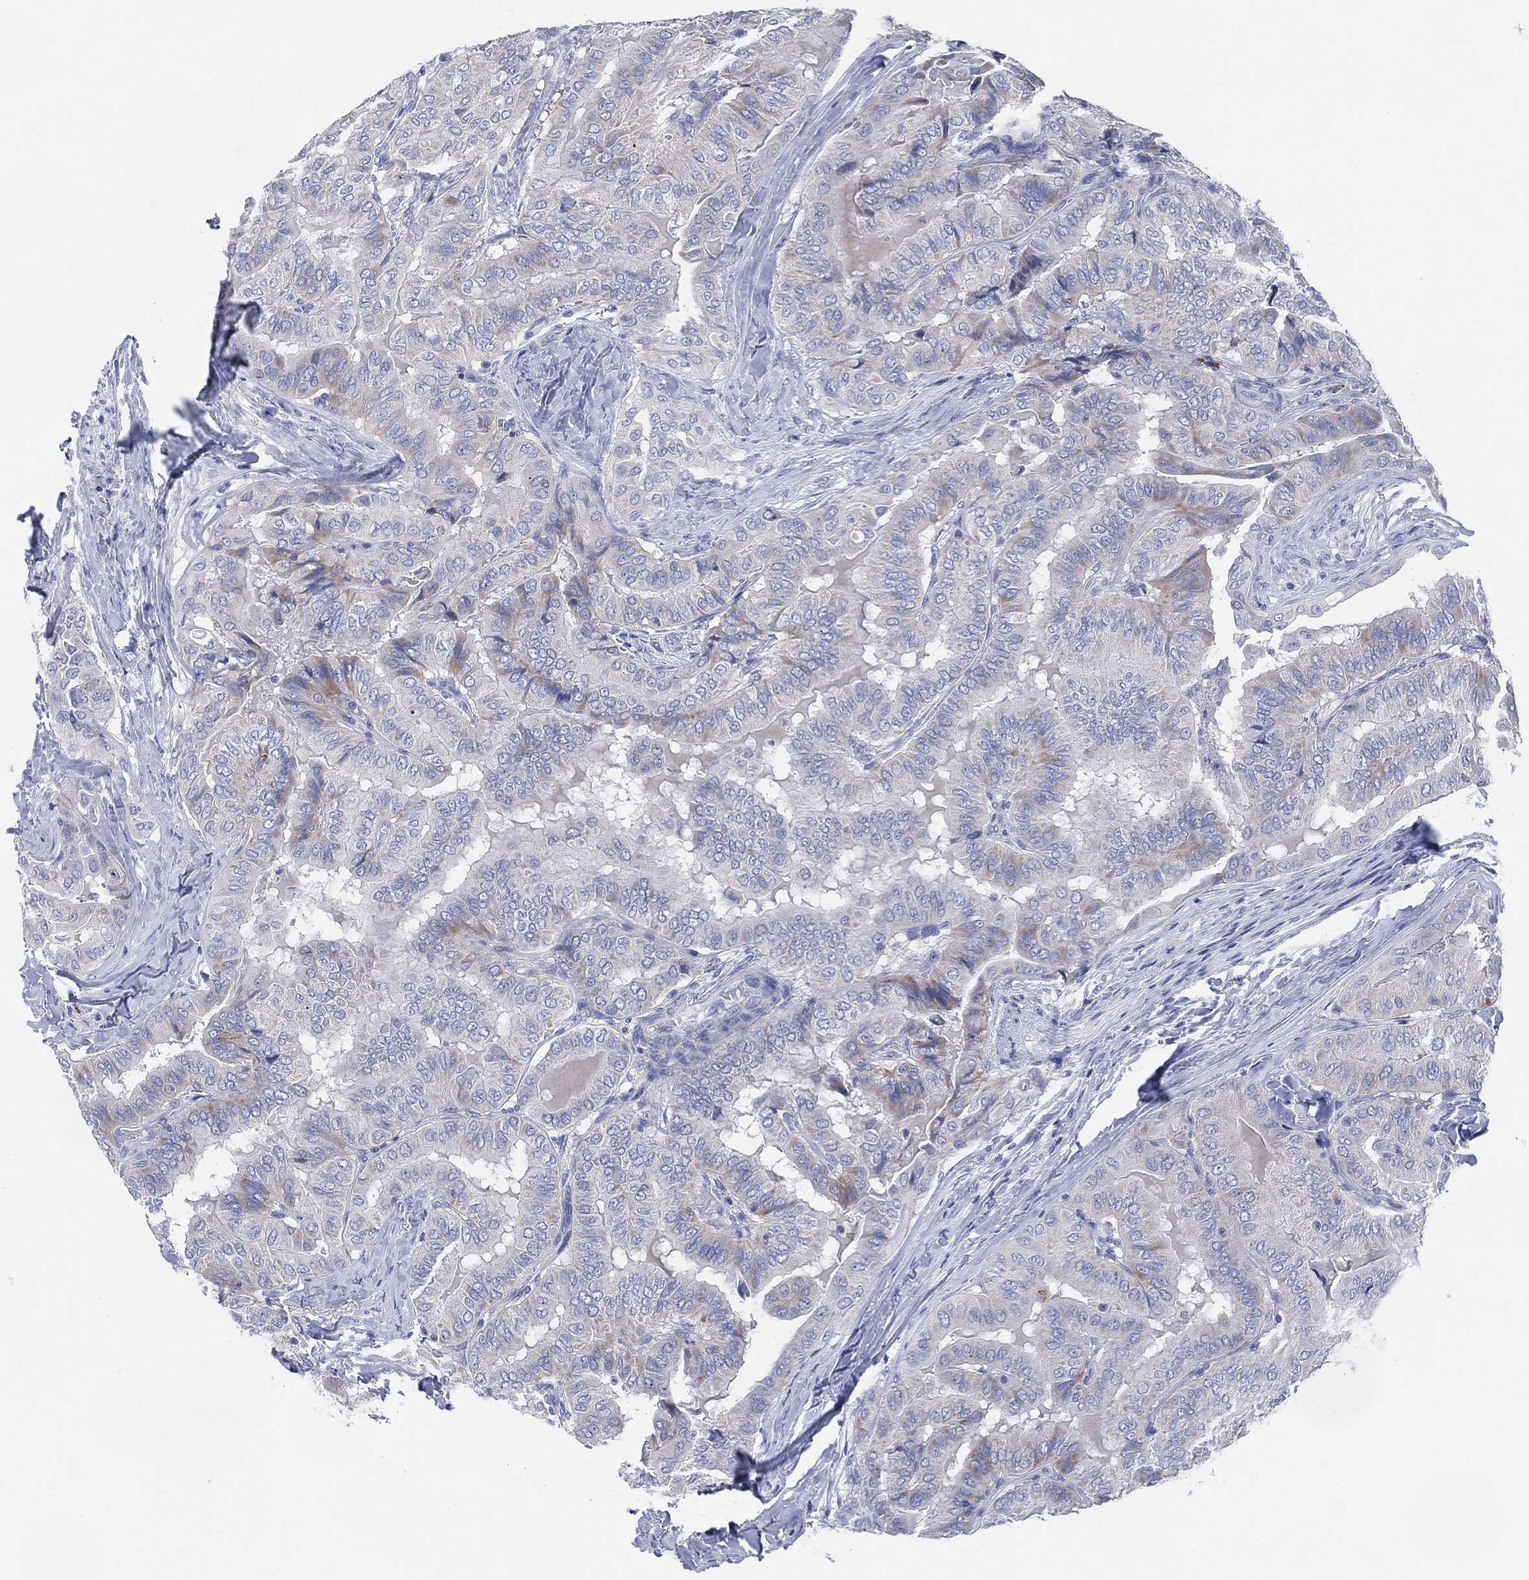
{"staining": {"intensity": "weak", "quantity": "<25%", "location": "cytoplasmic/membranous"}, "tissue": "thyroid cancer", "cell_type": "Tumor cells", "image_type": "cancer", "snomed": [{"axis": "morphology", "description": "Papillary adenocarcinoma, NOS"}, {"axis": "topography", "description": "Thyroid gland"}], "caption": "IHC of human papillary adenocarcinoma (thyroid) exhibits no staining in tumor cells.", "gene": "ADAD2", "patient": {"sex": "female", "age": 68}}